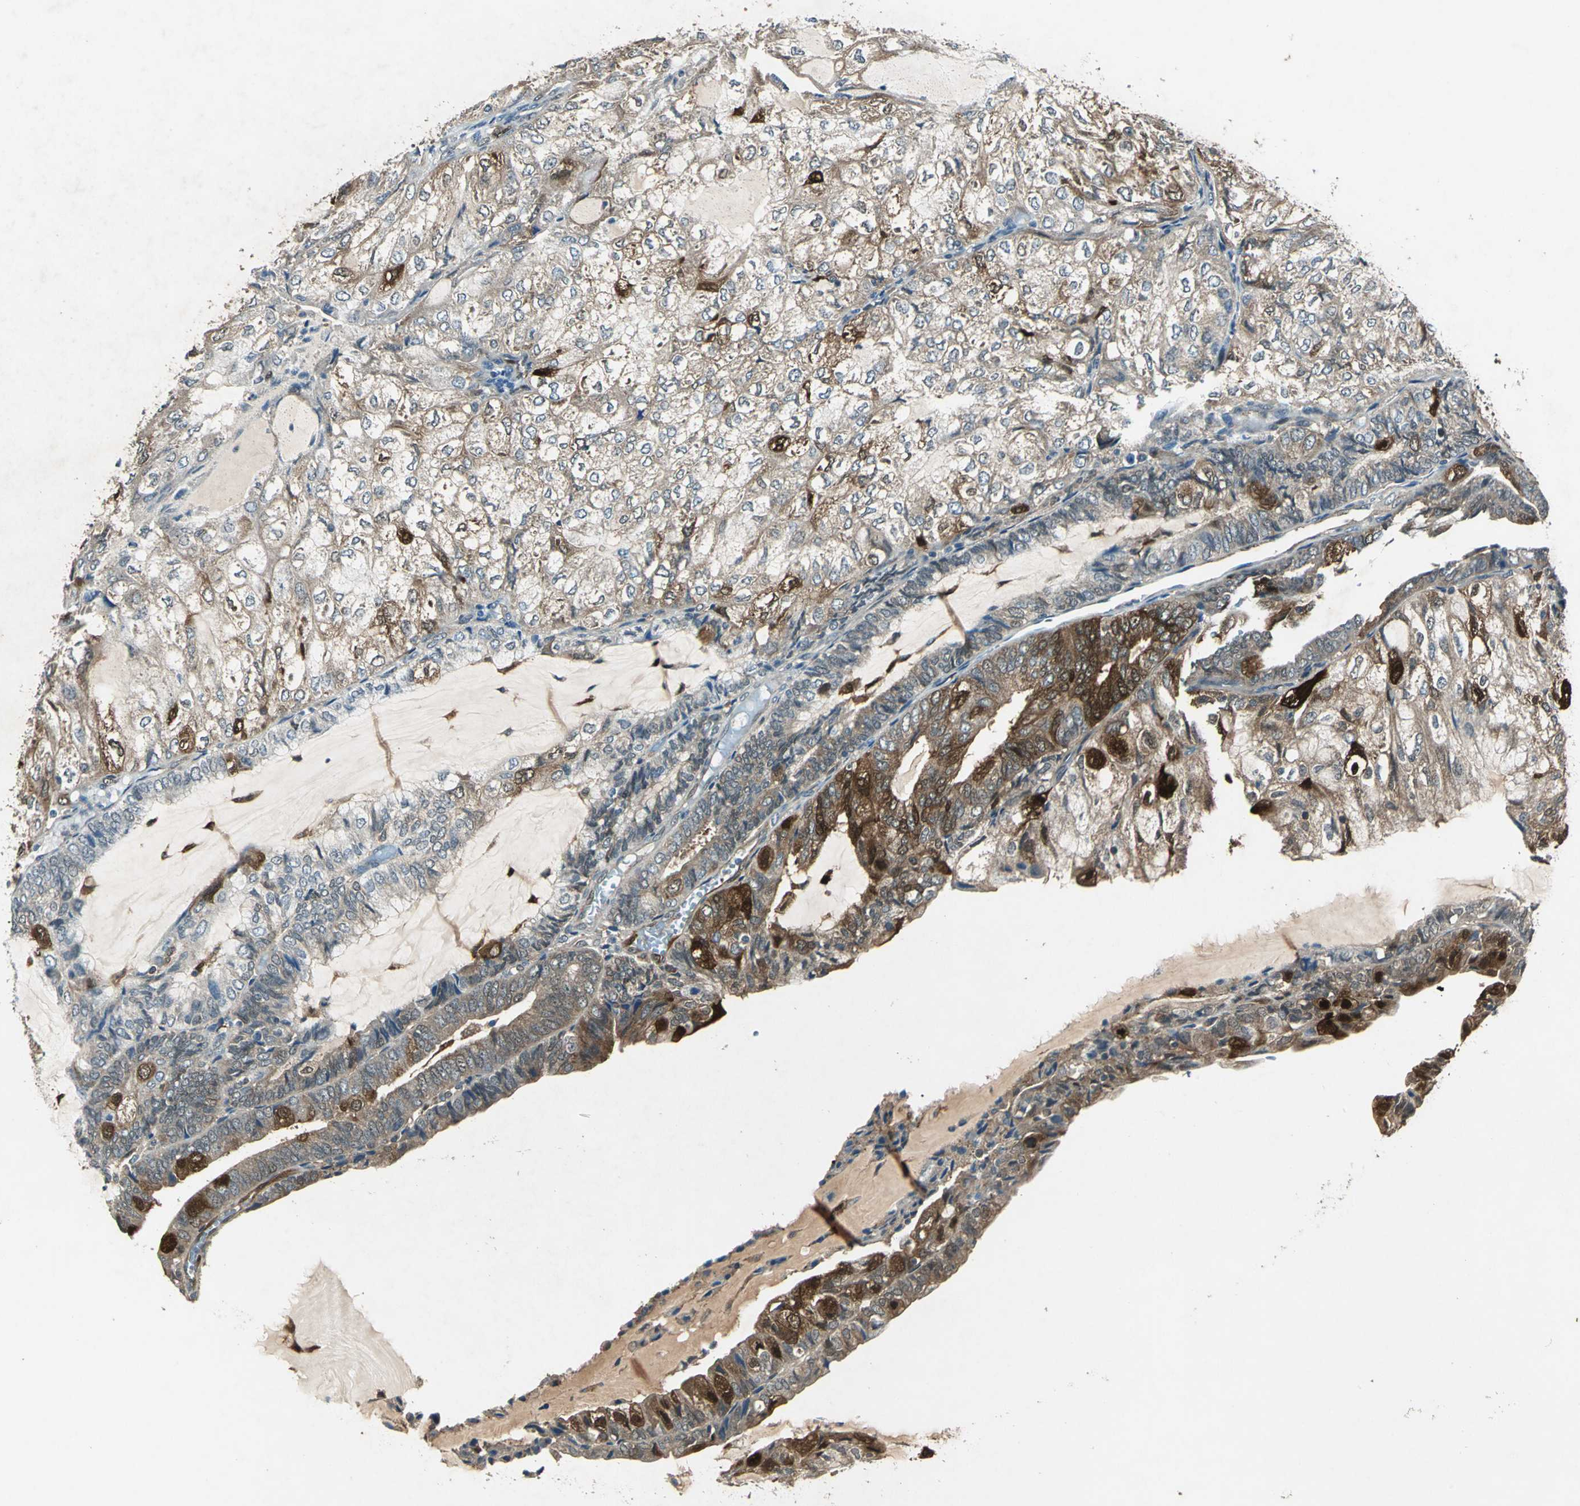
{"staining": {"intensity": "strong", "quantity": "25%-75%", "location": "cytoplasmic/membranous"}, "tissue": "endometrial cancer", "cell_type": "Tumor cells", "image_type": "cancer", "snomed": [{"axis": "morphology", "description": "Adenocarcinoma, NOS"}, {"axis": "topography", "description": "Endometrium"}], "caption": "IHC (DAB (3,3'-diaminobenzidine)) staining of endometrial adenocarcinoma demonstrates strong cytoplasmic/membranous protein expression in approximately 25%-75% of tumor cells.", "gene": "RRM2B", "patient": {"sex": "female", "age": 81}}